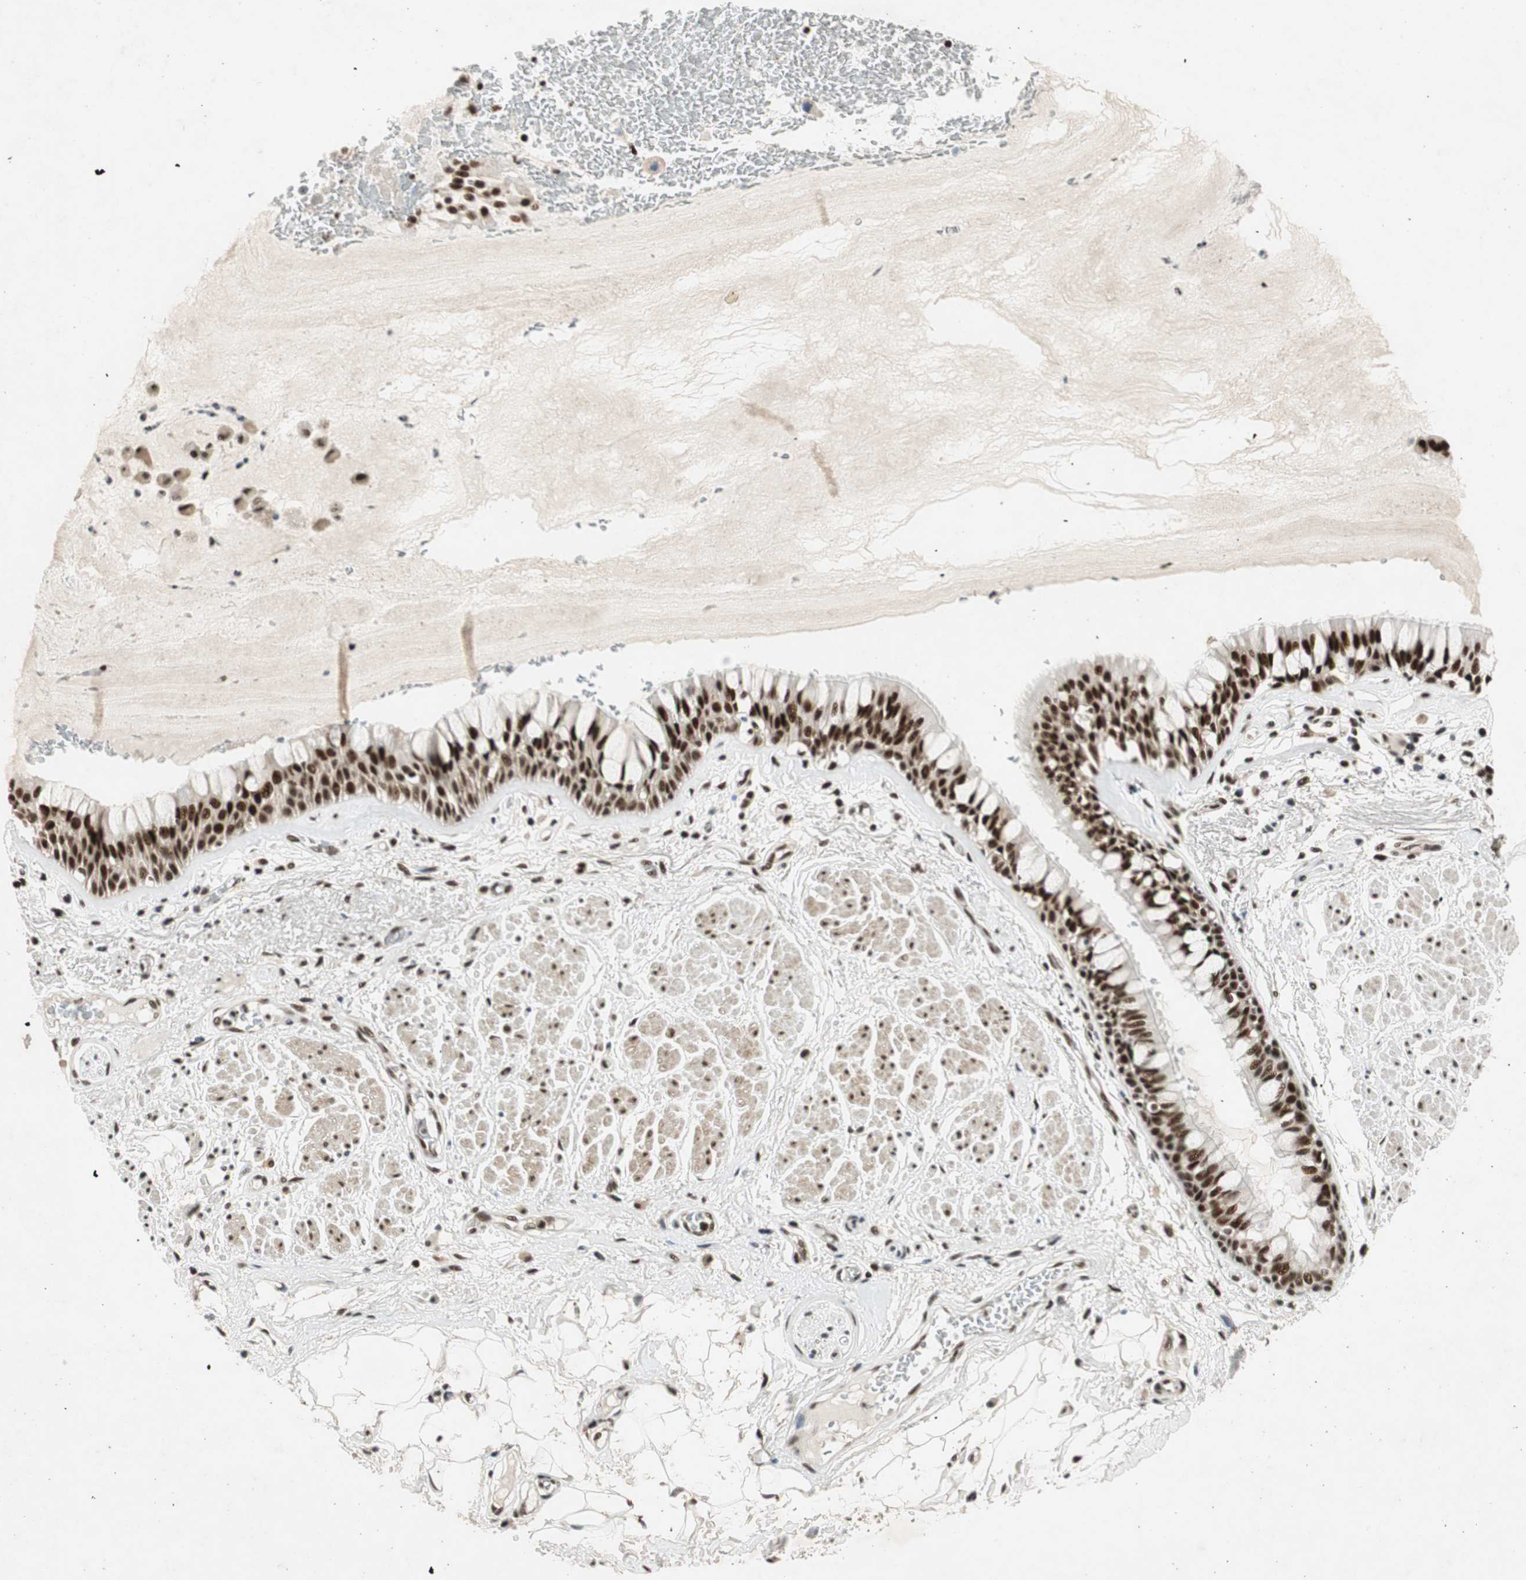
{"staining": {"intensity": "strong", "quantity": ">75%", "location": "nuclear"}, "tissue": "bronchus", "cell_type": "Respiratory epithelial cells", "image_type": "normal", "snomed": [{"axis": "morphology", "description": "Normal tissue, NOS"}, {"axis": "topography", "description": "Bronchus"}], "caption": "Respiratory epithelial cells display high levels of strong nuclear expression in approximately >75% of cells in unremarkable human bronchus.", "gene": "NCBP3", "patient": {"sex": "male", "age": 66}}